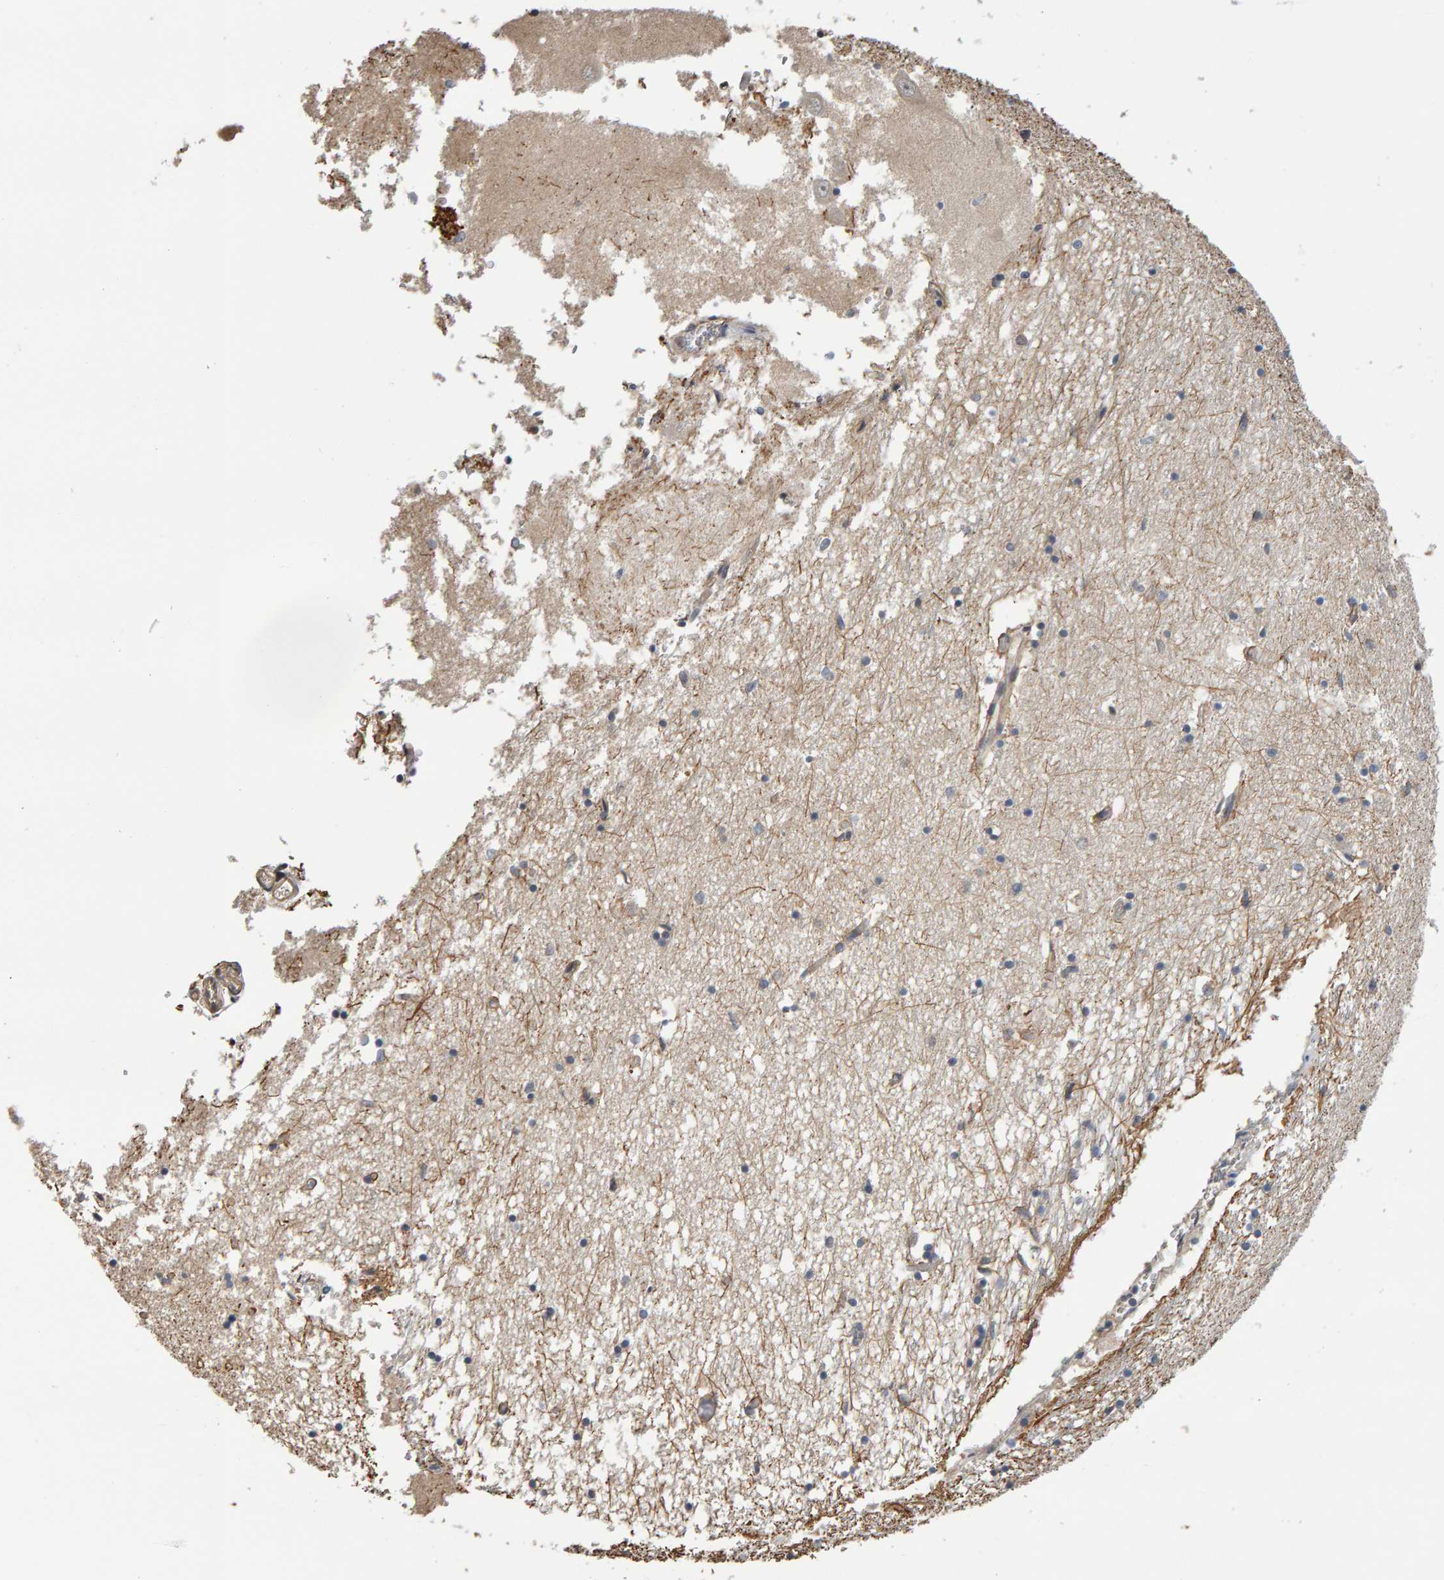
{"staining": {"intensity": "moderate", "quantity": "<25%", "location": "cytoplasmic/membranous"}, "tissue": "hippocampus", "cell_type": "Glial cells", "image_type": "normal", "snomed": [{"axis": "morphology", "description": "Normal tissue, NOS"}, {"axis": "topography", "description": "Hippocampus"}], "caption": "Glial cells show moderate cytoplasmic/membranous staining in approximately <25% of cells in benign hippocampus.", "gene": "COASY", "patient": {"sex": "male", "age": 70}}